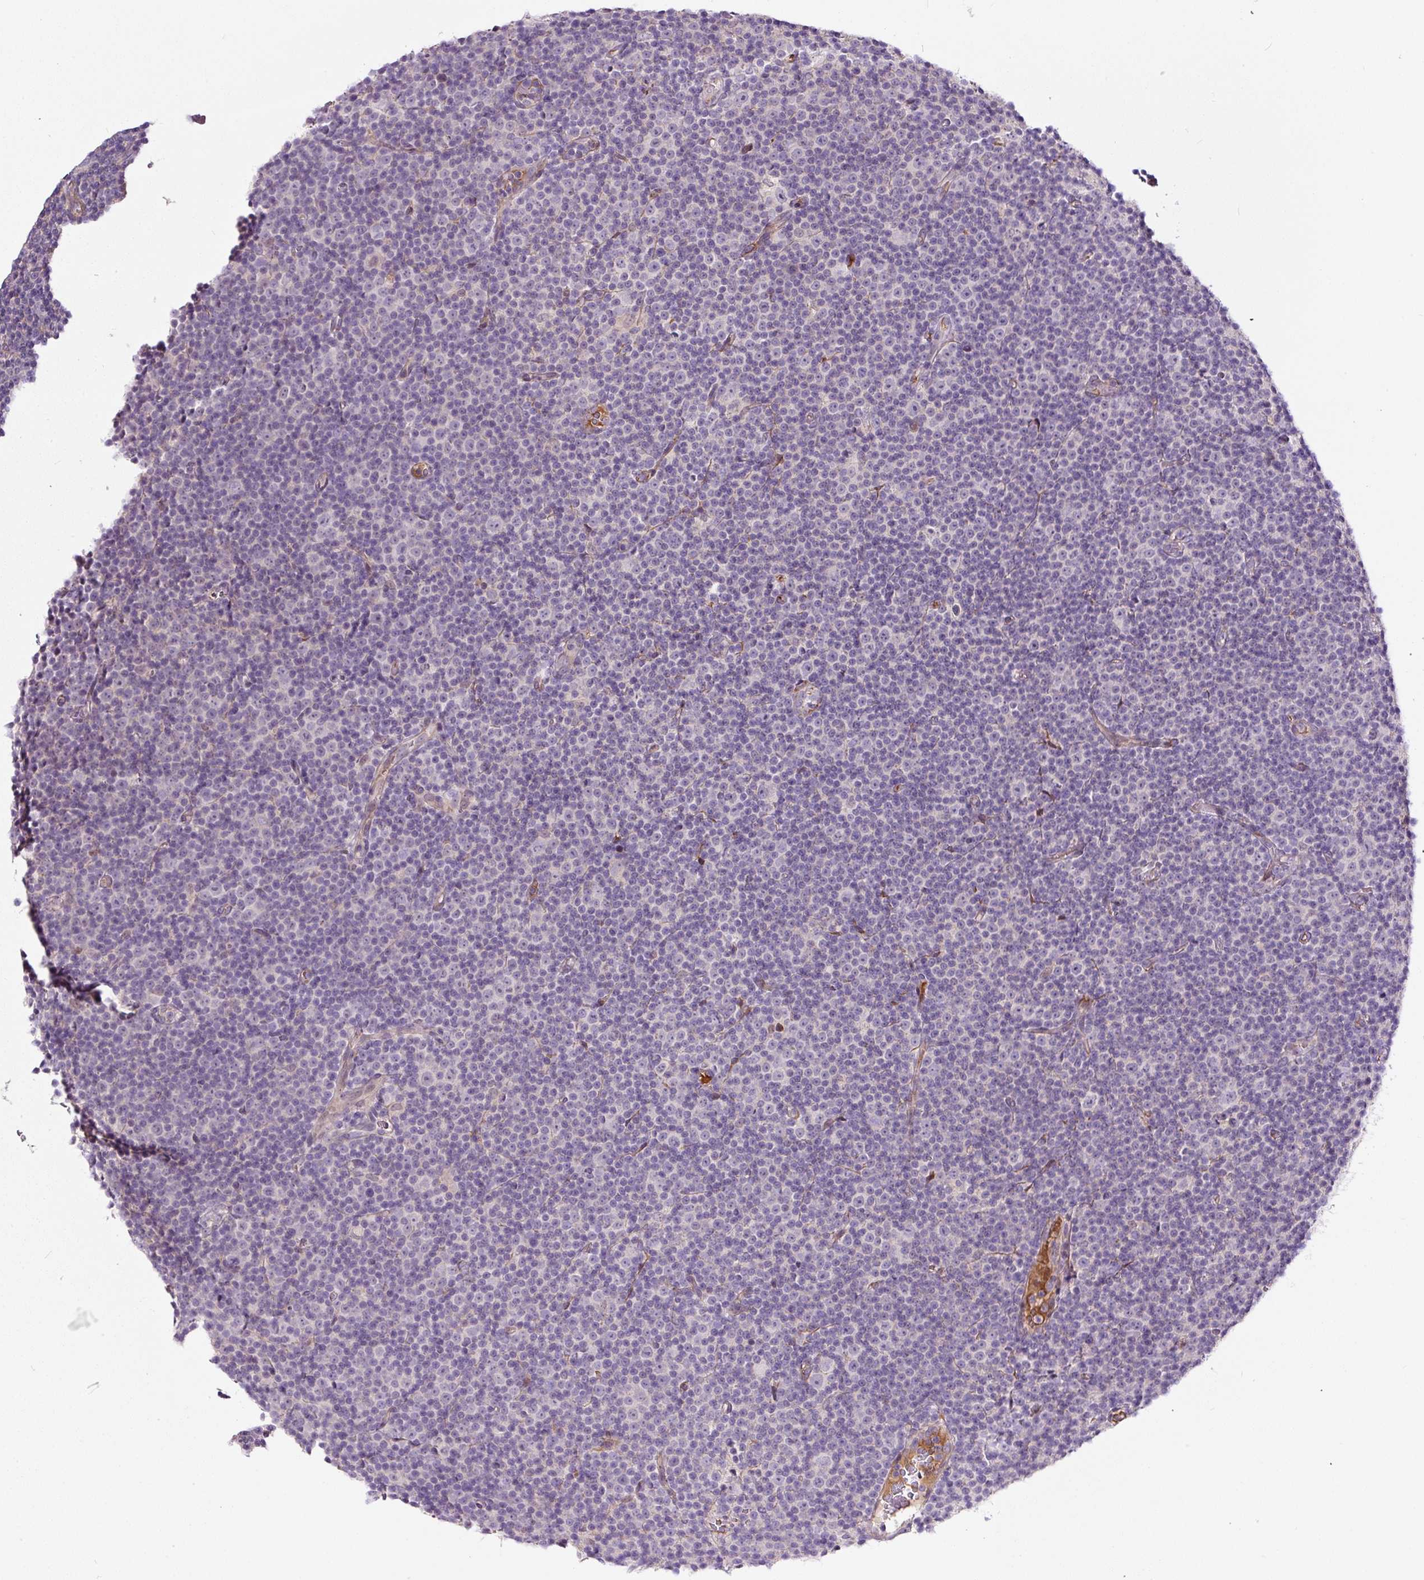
{"staining": {"intensity": "negative", "quantity": "none", "location": "none"}, "tissue": "lymphoma", "cell_type": "Tumor cells", "image_type": "cancer", "snomed": [{"axis": "morphology", "description": "Malignant lymphoma, non-Hodgkin's type, Low grade"}, {"axis": "topography", "description": "Lymph node"}], "caption": "Low-grade malignant lymphoma, non-Hodgkin's type stained for a protein using IHC reveals no expression tumor cells.", "gene": "LRRC24", "patient": {"sex": "female", "age": 67}}